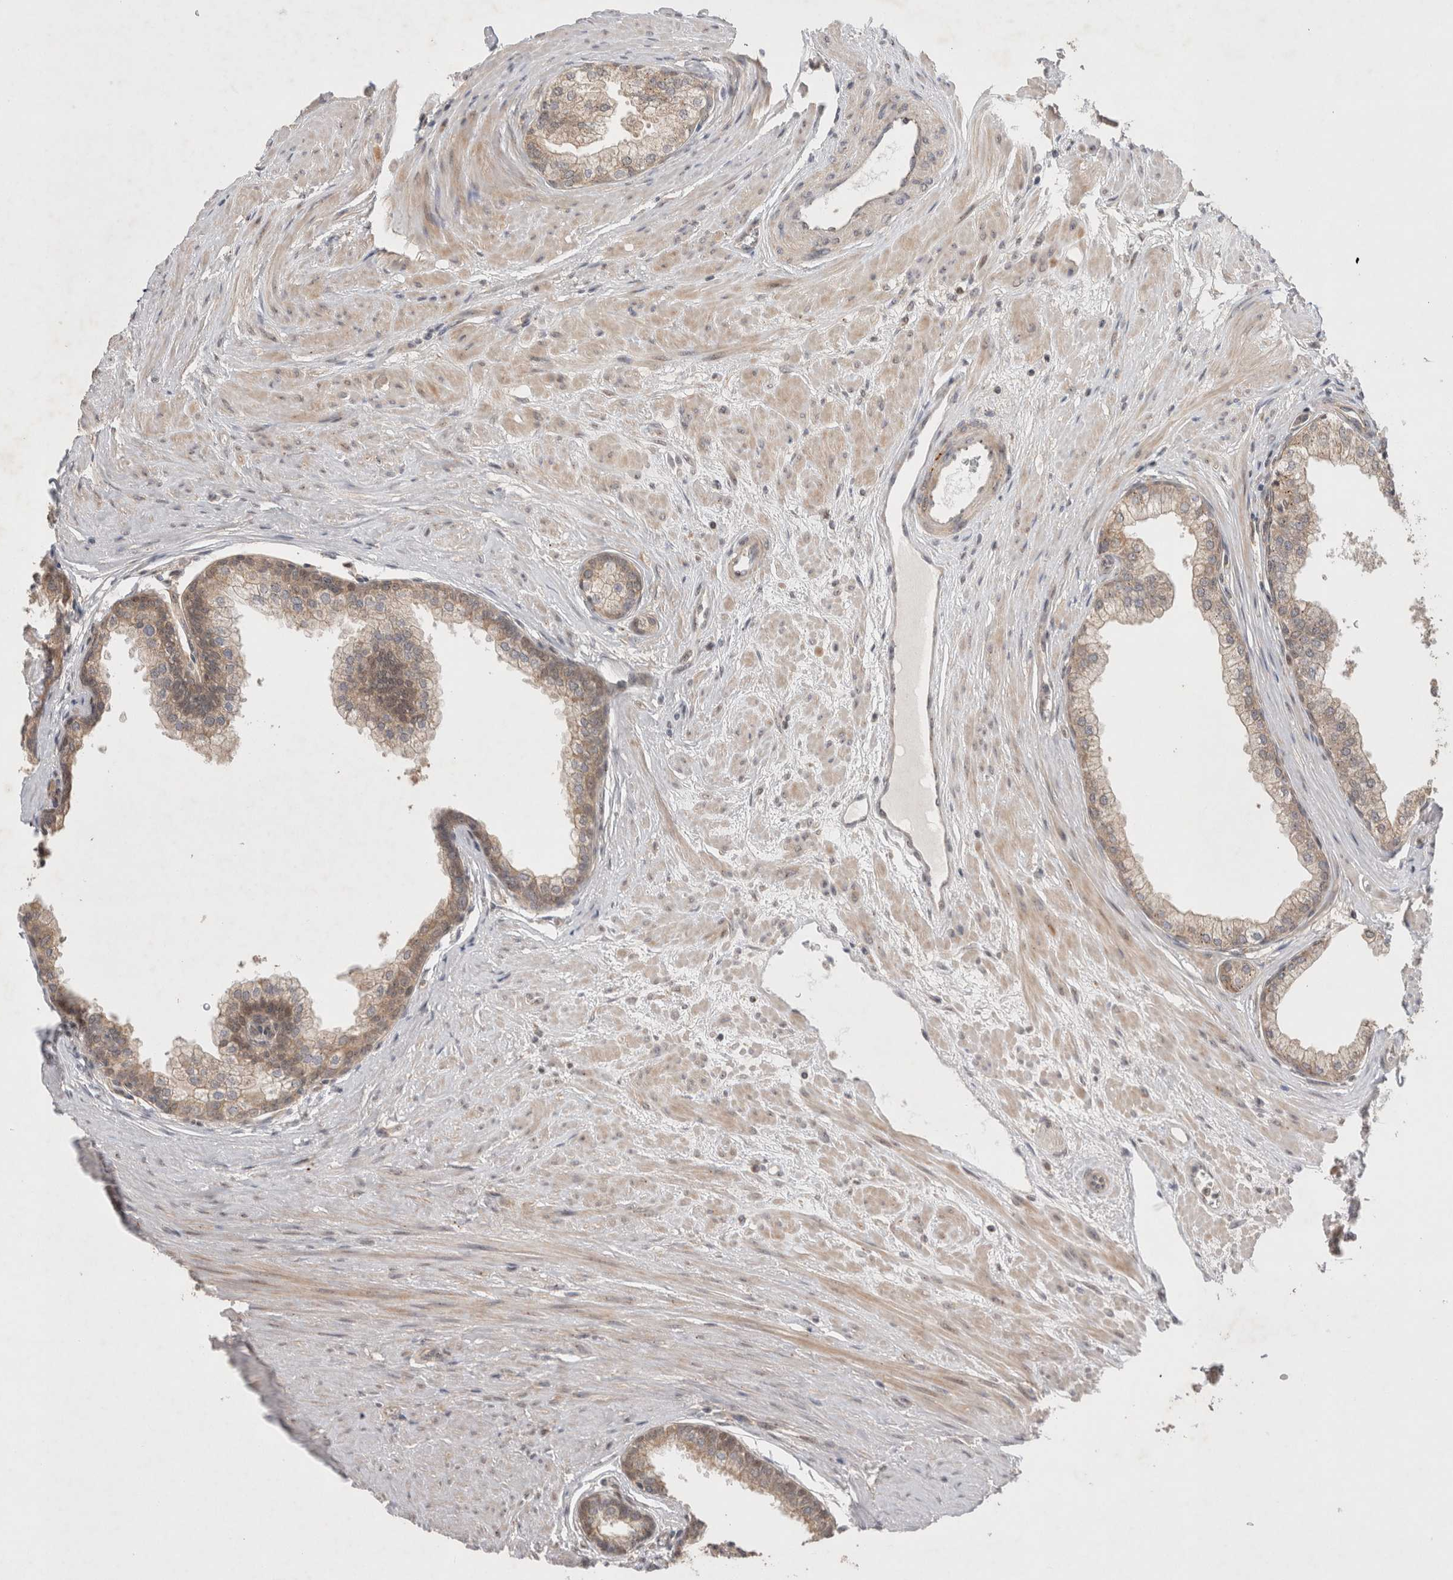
{"staining": {"intensity": "weak", "quantity": ">75%", "location": "cytoplasmic/membranous,nuclear"}, "tissue": "prostate", "cell_type": "Glandular cells", "image_type": "normal", "snomed": [{"axis": "morphology", "description": "Normal tissue, NOS"}, {"axis": "morphology", "description": "Urothelial carcinoma, Low grade"}, {"axis": "topography", "description": "Urinary bladder"}, {"axis": "topography", "description": "Prostate"}], "caption": "High-magnification brightfield microscopy of unremarkable prostate stained with DAB (brown) and counterstained with hematoxylin (blue). glandular cells exhibit weak cytoplasmic/membranous,nuclear expression is appreciated in approximately>75% of cells.", "gene": "SLC29A1", "patient": {"sex": "male", "age": 60}}